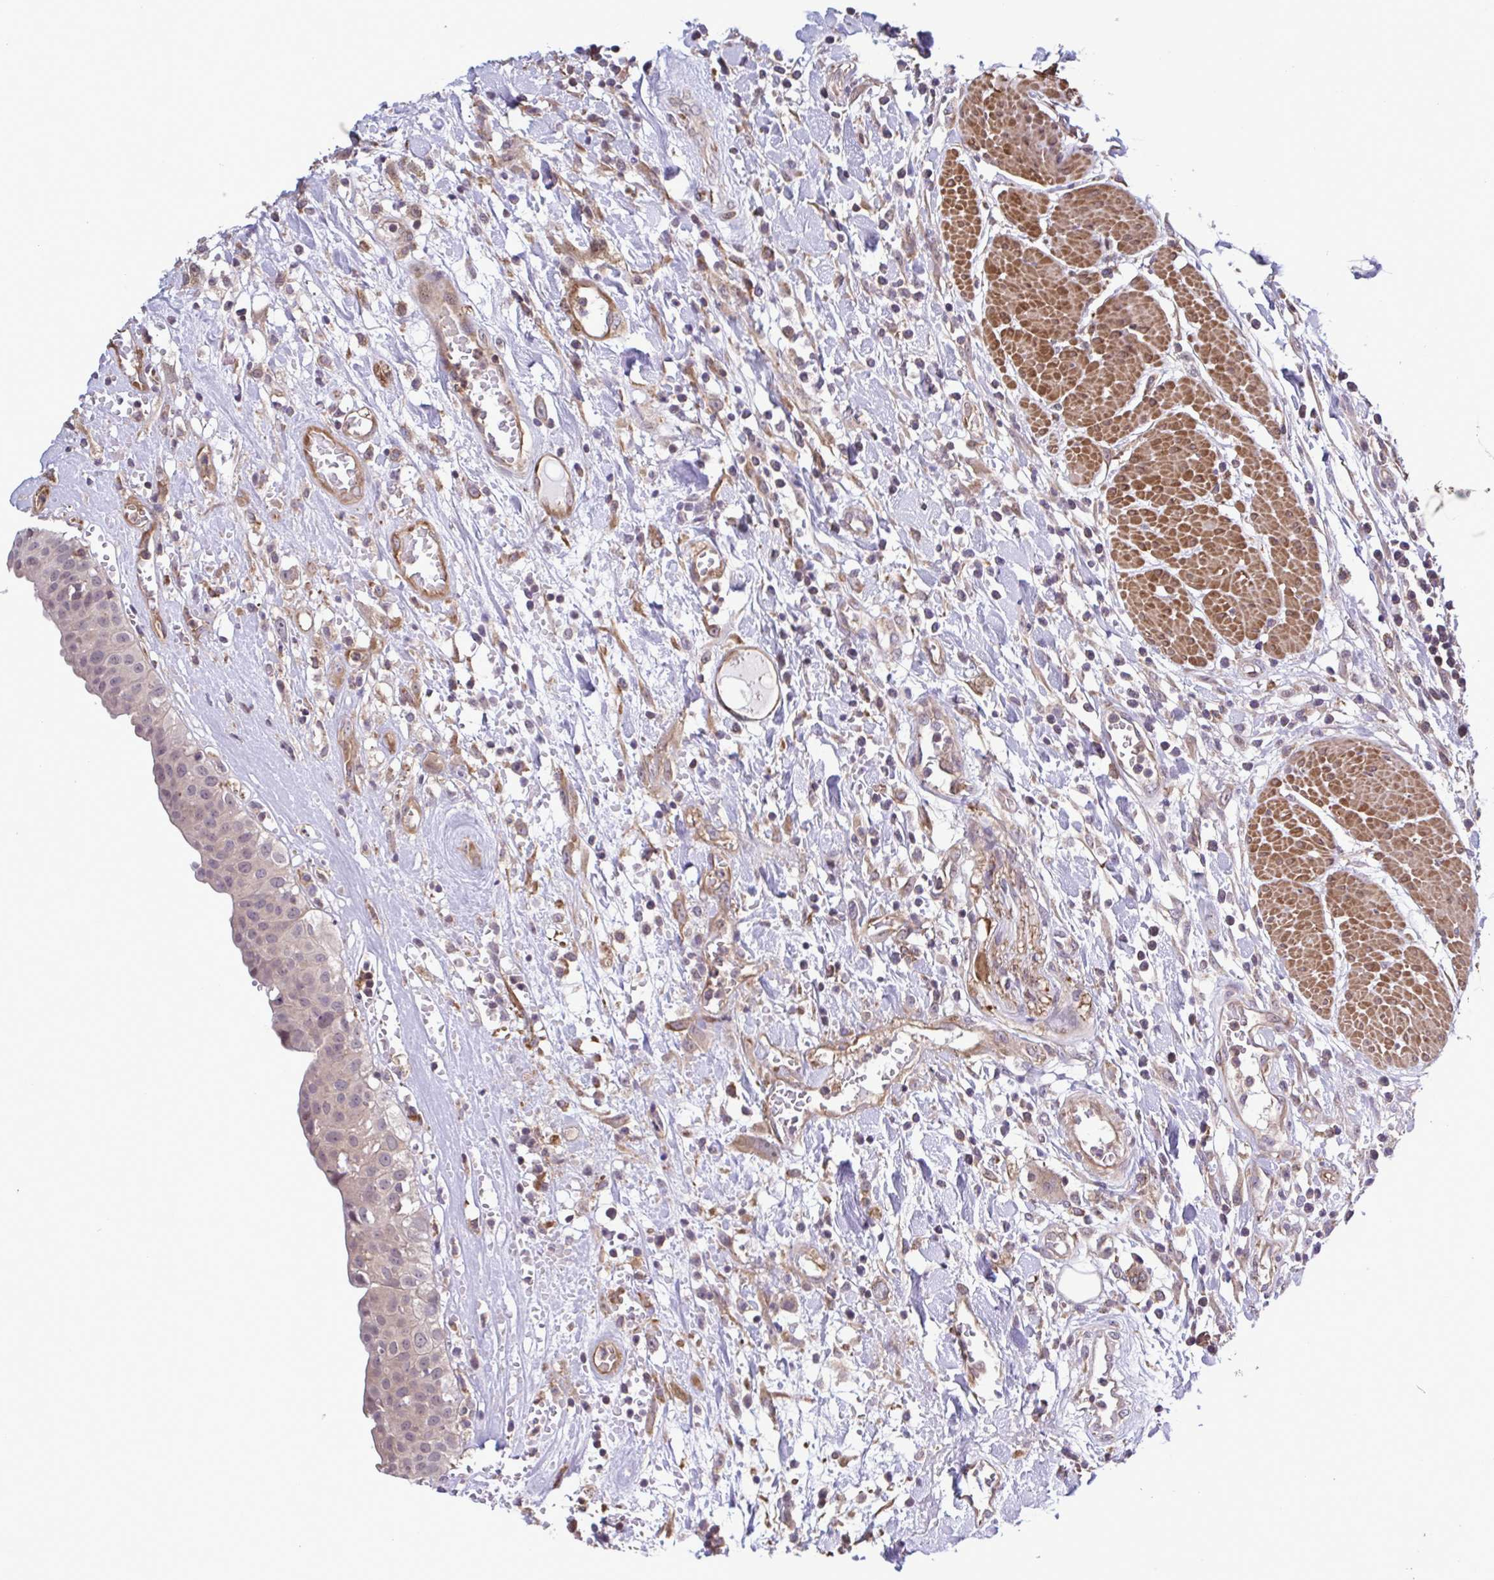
{"staining": {"intensity": "weak", "quantity": "<25%", "location": "cytoplasmic/membranous,nuclear"}, "tissue": "urinary bladder", "cell_type": "Urothelial cells", "image_type": "normal", "snomed": [{"axis": "morphology", "description": "Normal tissue, NOS"}, {"axis": "topography", "description": "Urinary bladder"}], "caption": "Protein analysis of normal urinary bladder reveals no significant expression in urothelial cells. (Stains: DAB (3,3'-diaminobenzidine) immunohistochemistry (IHC) with hematoxylin counter stain, Microscopy: brightfield microscopy at high magnification).", "gene": "ZNF200", "patient": {"sex": "male", "age": 64}}